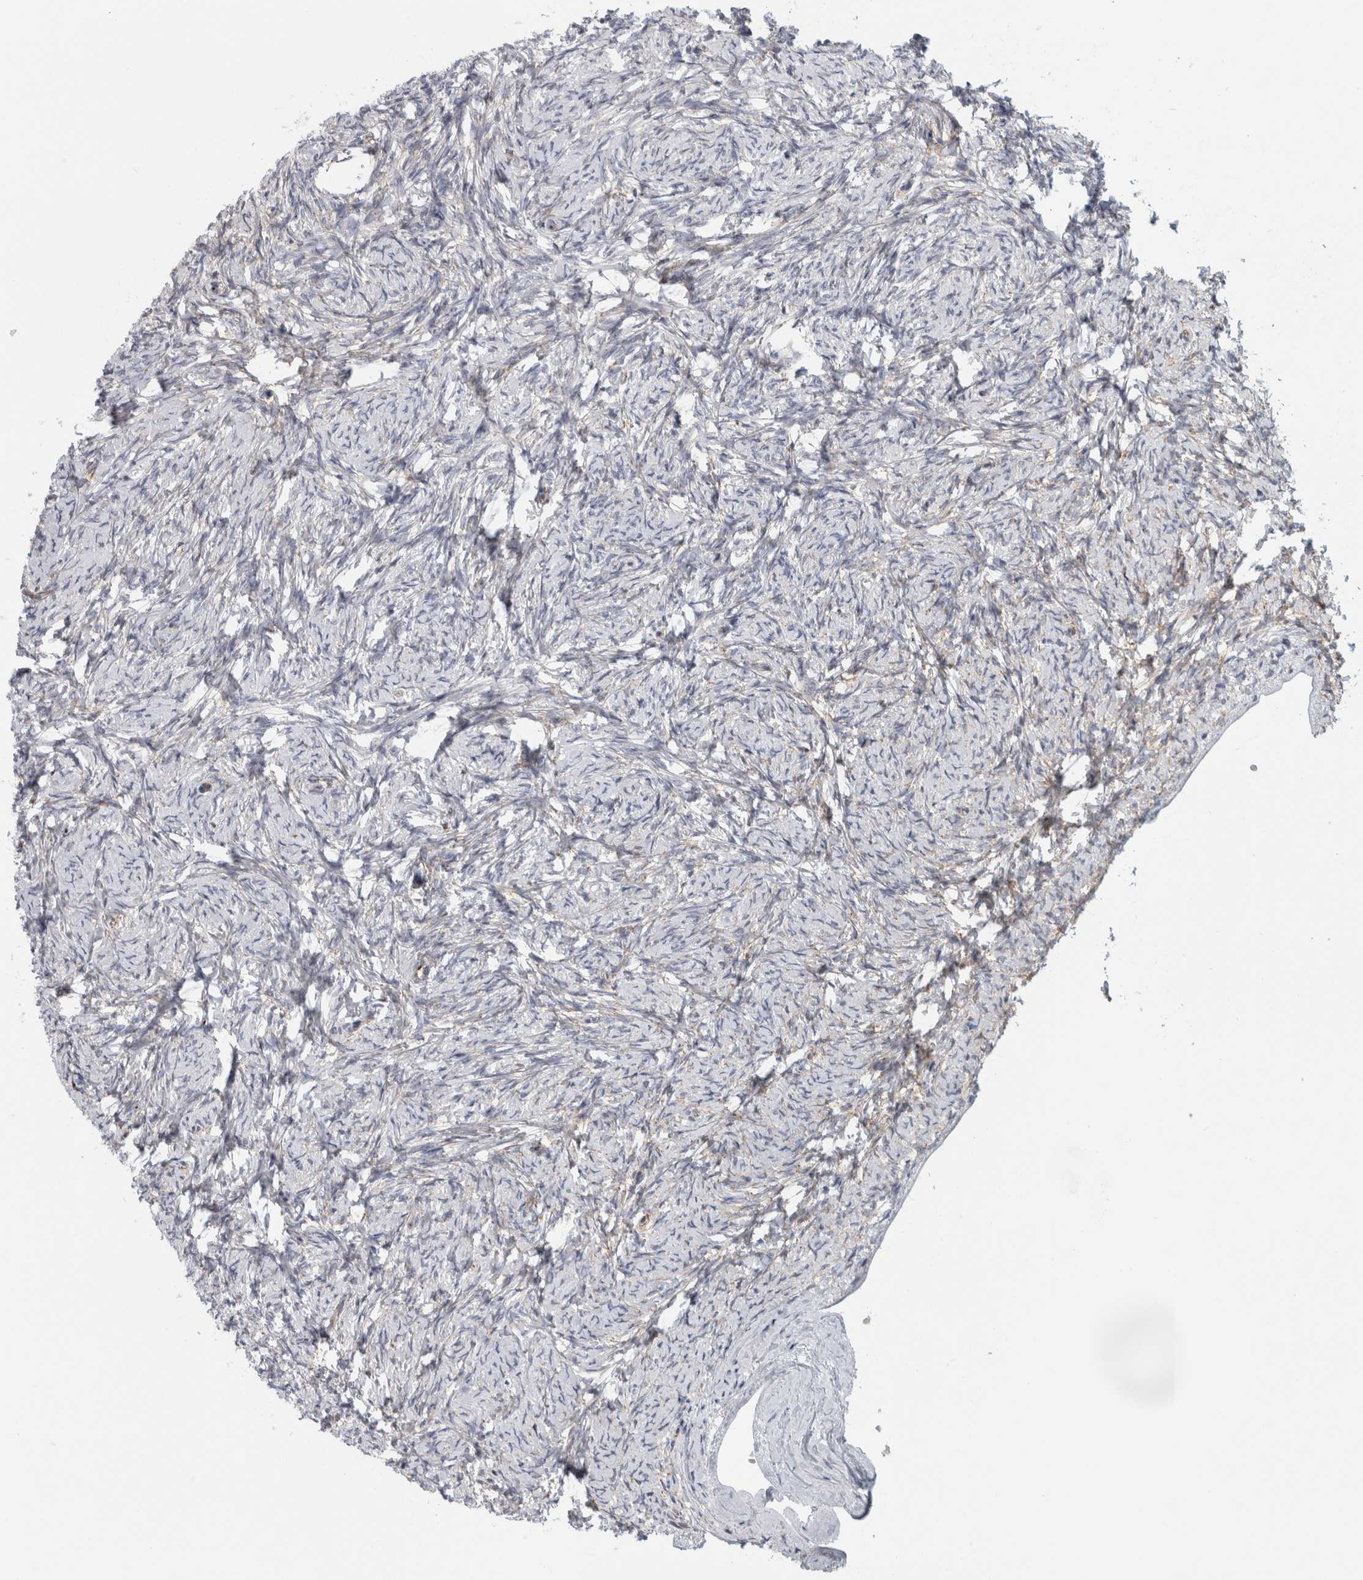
{"staining": {"intensity": "negative", "quantity": "none", "location": "none"}, "tissue": "ovary", "cell_type": "Follicle cells", "image_type": "normal", "snomed": [{"axis": "morphology", "description": "Normal tissue, NOS"}, {"axis": "topography", "description": "Ovary"}], "caption": "A micrograph of ovary stained for a protein demonstrates no brown staining in follicle cells. Brightfield microscopy of immunohistochemistry (IHC) stained with DAB (brown) and hematoxylin (blue), captured at high magnification.", "gene": "B3GNT3", "patient": {"sex": "female", "age": 34}}